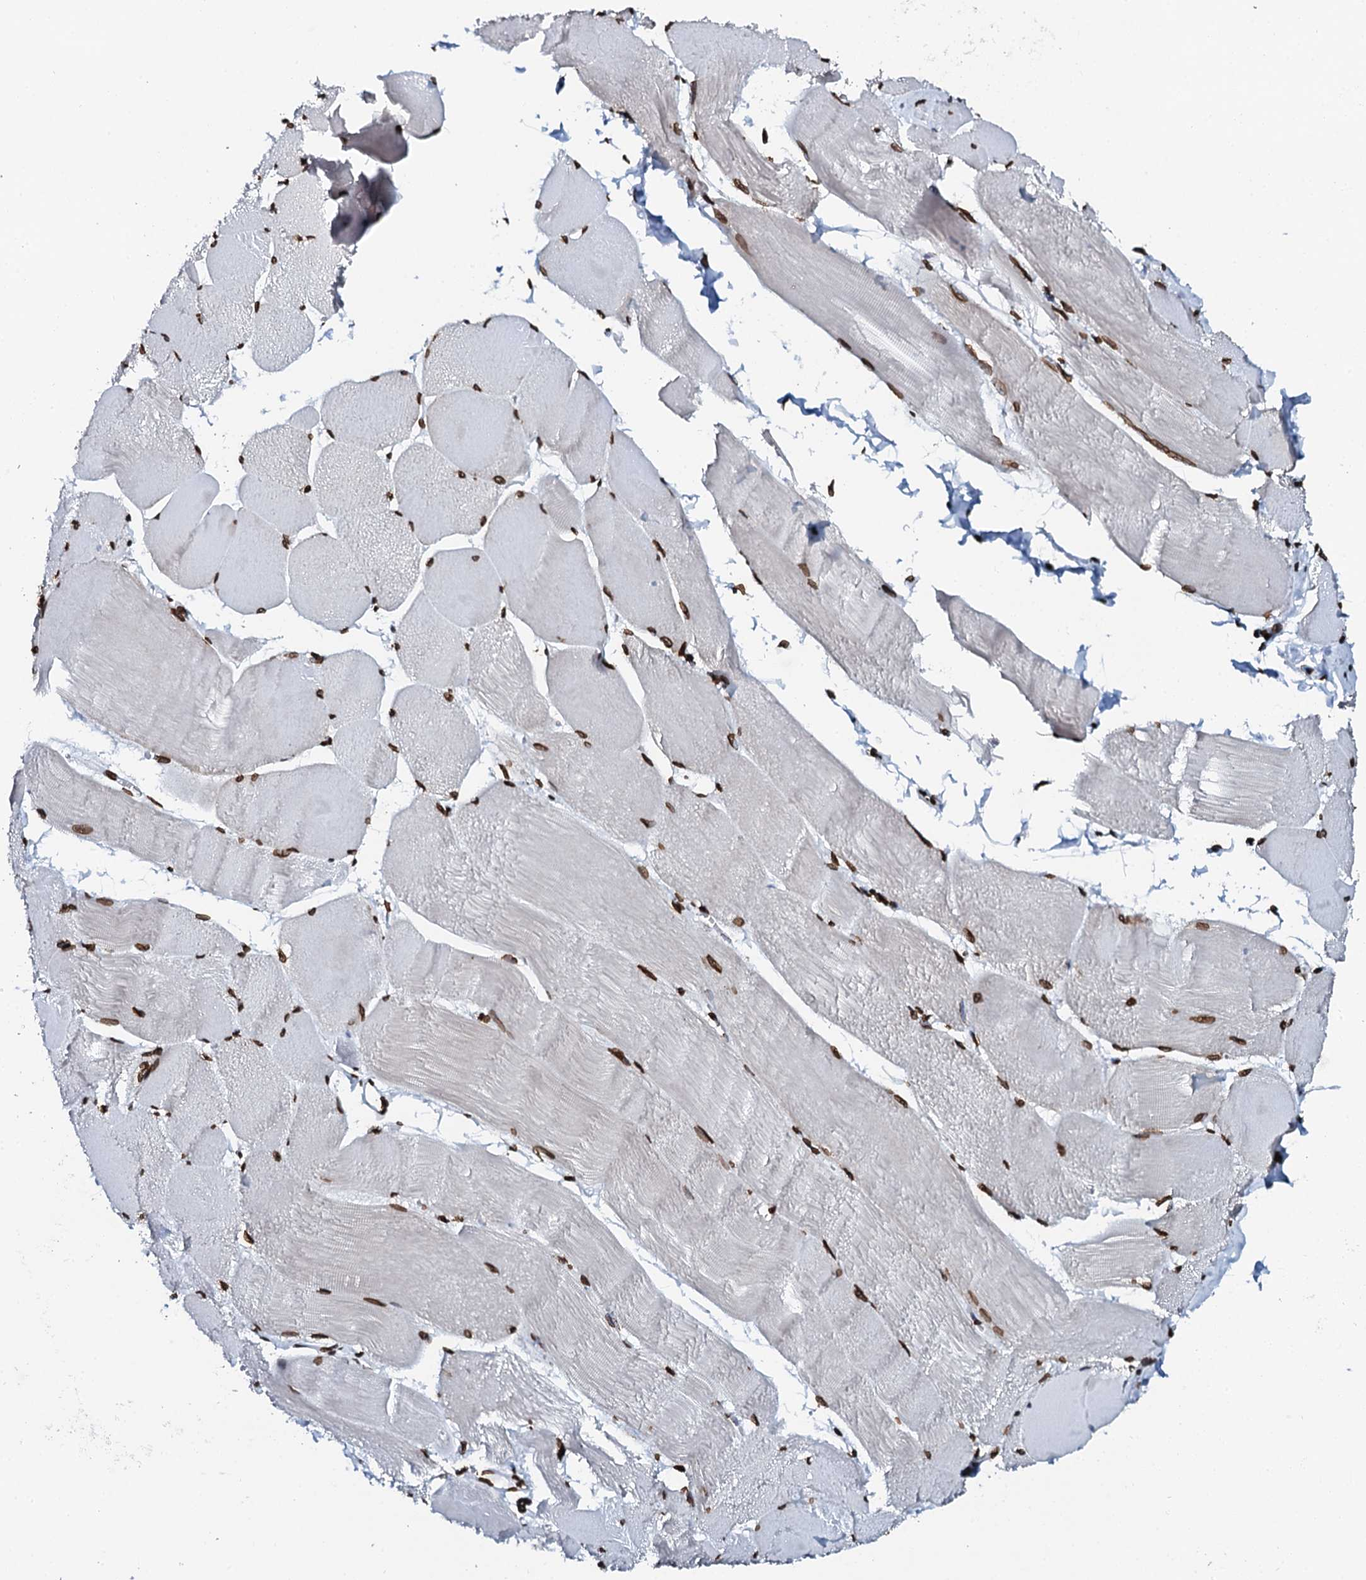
{"staining": {"intensity": "strong", "quantity": ">75%", "location": "nuclear"}, "tissue": "skeletal muscle", "cell_type": "Myocytes", "image_type": "normal", "snomed": [{"axis": "morphology", "description": "Normal tissue, NOS"}, {"axis": "morphology", "description": "Basal cell carcinoma"}, {"axis": "topography", "description": "Skeletal muscle"}], "caption": "Myocytes demonstrate strong nuclear positivity in approximately >75% of cells in unremarkable skeletal muscle.", "gene": "KATNAL2", "patient": {"sex": "female", "age": 64}}